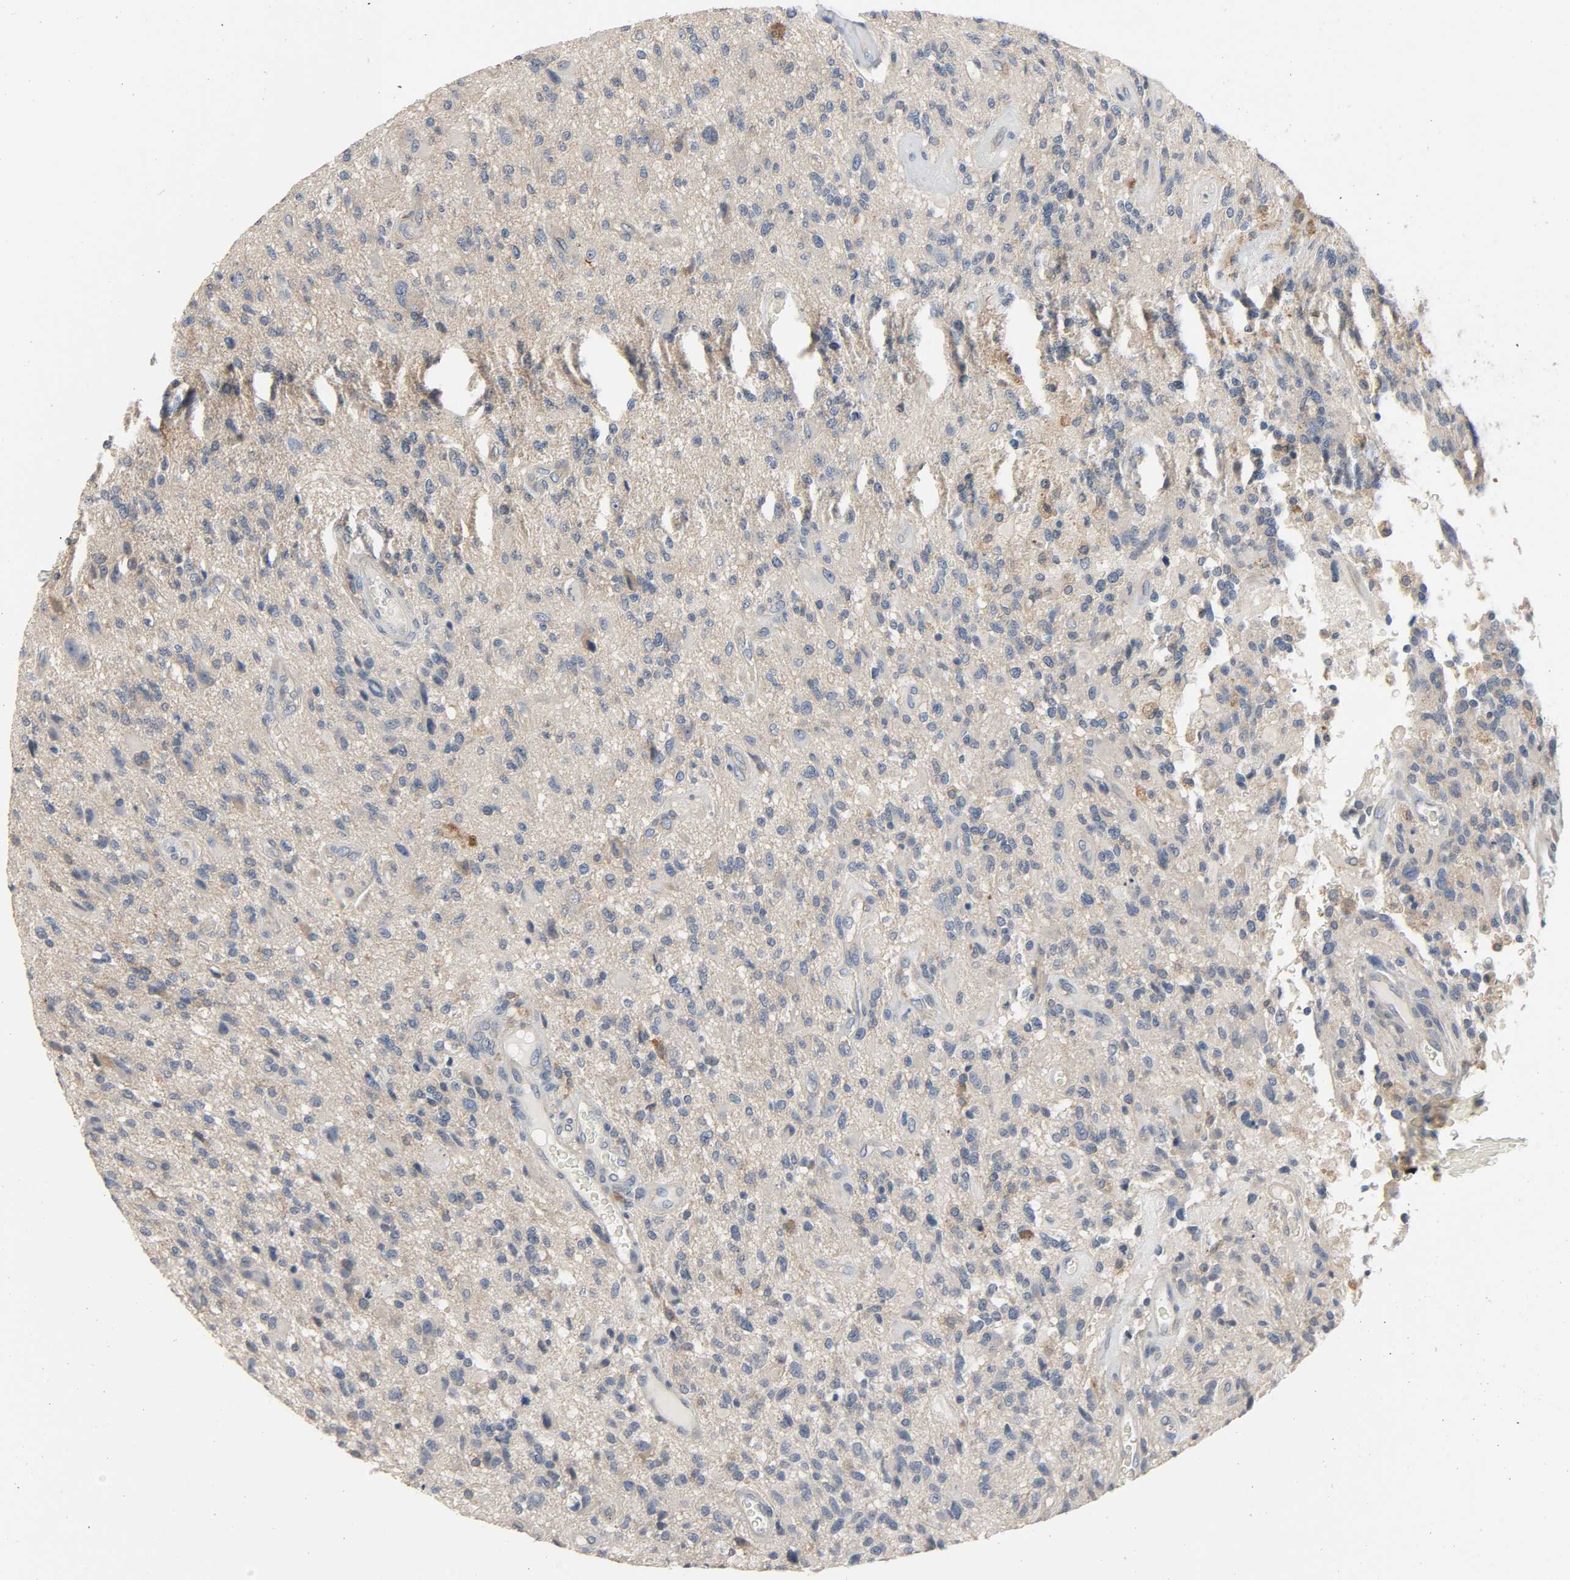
{"staining": {"intensity": "negative", "quantity": "none", "location": "none"}, "tissue": "glioma", "cell_type": "Tumor cells", "image_type": "cancer", "snomed": [{"axis": "morphology", "description": "Normal tissue, NOS"}, {"axis": "morphology", "description": "Glioma, malignant, High grade"}, {"axis": "topography", "description": "Cerebral cortex"}], "caption": "This is a micrograph of IHC staining of glioma, which shows no expression in tumor cells.", "gene": "LIMCH1", "patient": {"sex": "male", "age": 75}}